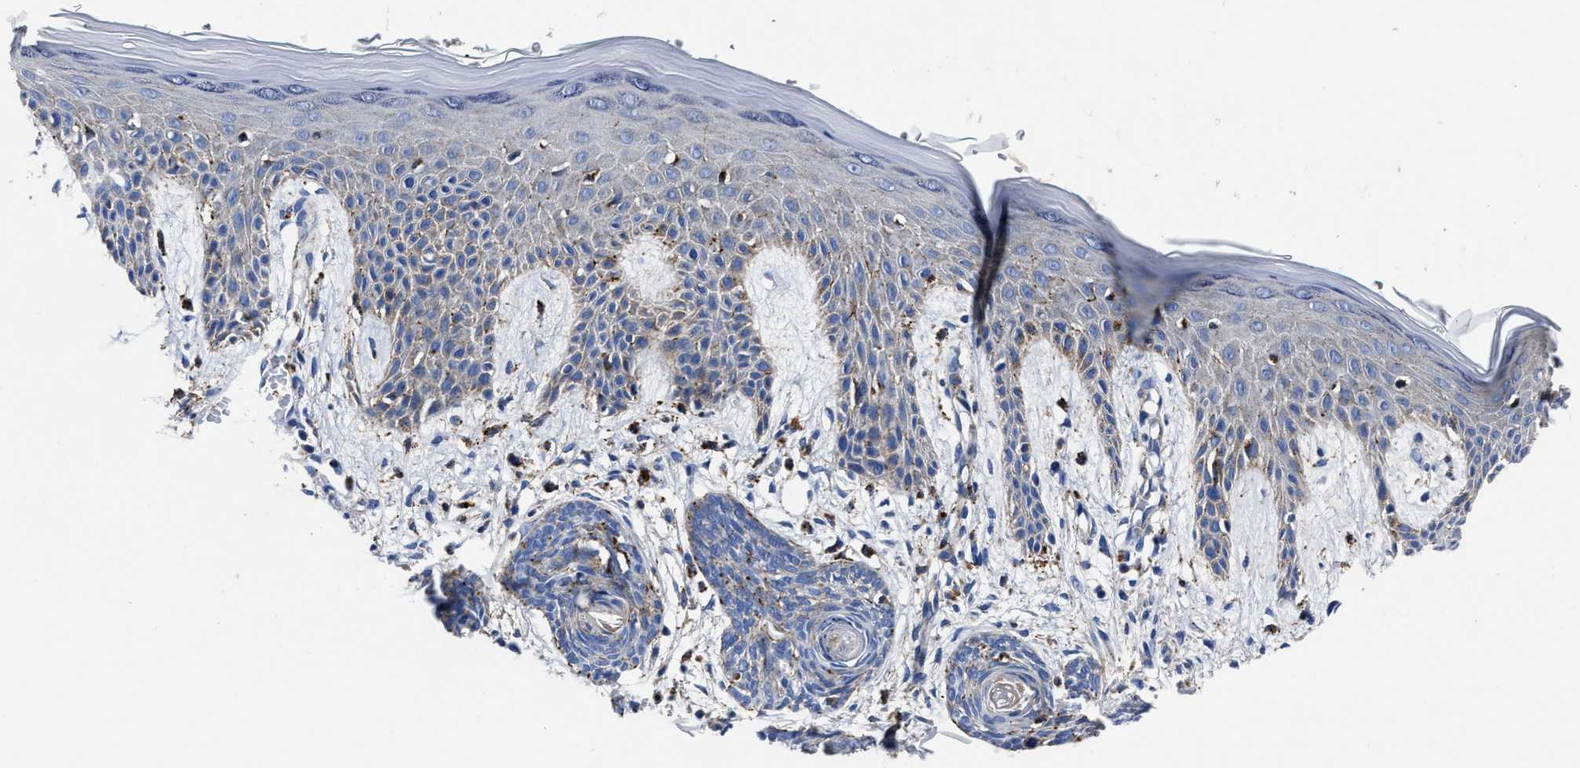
{"staining": {"intensity": "weak", "quantity": "<25%", "location": "cytoplasmic/membranous"}, "tissue": "skin cancer", "cell_type": "Tumor cells", "image_type": "cancer", "snomed": [{"axis": "morphology", "description": "Basal cell carcinoma"}, {"axis": "topography", "description": "Skin"}], "caption": "Histopathology image shows no protein expression in tumor cells of skin cancer tissue. (DAB immunohistochemistry (IHC) with hematoxylin counter stain).", "gene": "LAMTOR4", "patient": {"sex": "female", "age": 59}}